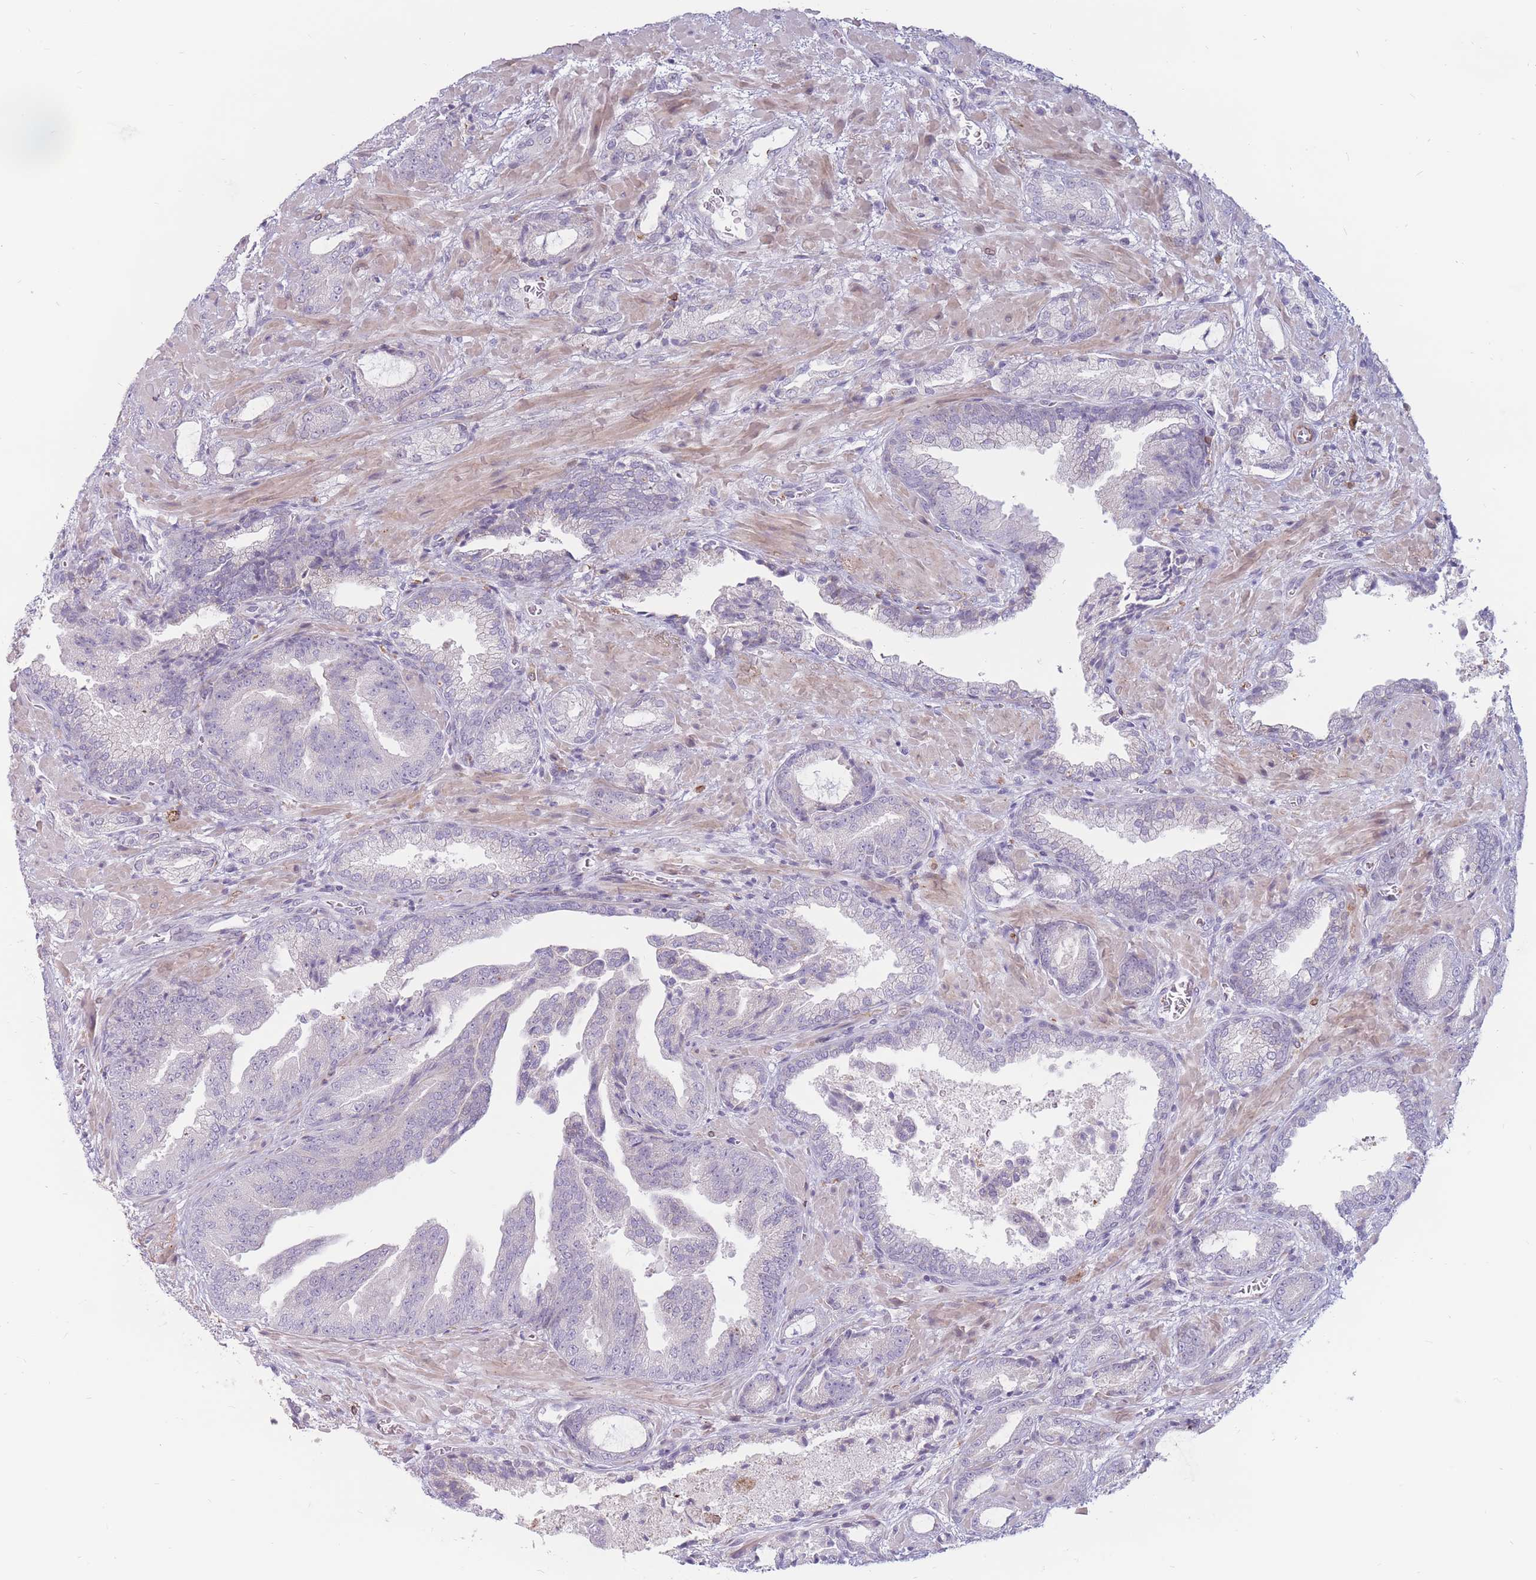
{"staining": {"intensity": "negative", "quantity": "none", "location": "none"}, "tissue": "prostate cancer", "cell_type": "Tumor cells", "image_type": "cancer", "snomed": [{"axis": "morphology", "description": "Adenocarcinoma, High grade"}, {"axis": "topography", "description": "Prostate"}], "caption": "Histopathology image shows no significant protein expression in tumor cells of prostate adenocarcinoma (high-grade). (IHC, brightfield microscopy, high magnification).", "gene": "PTGDR", "patient": {"sex": "male", "age": 68}}